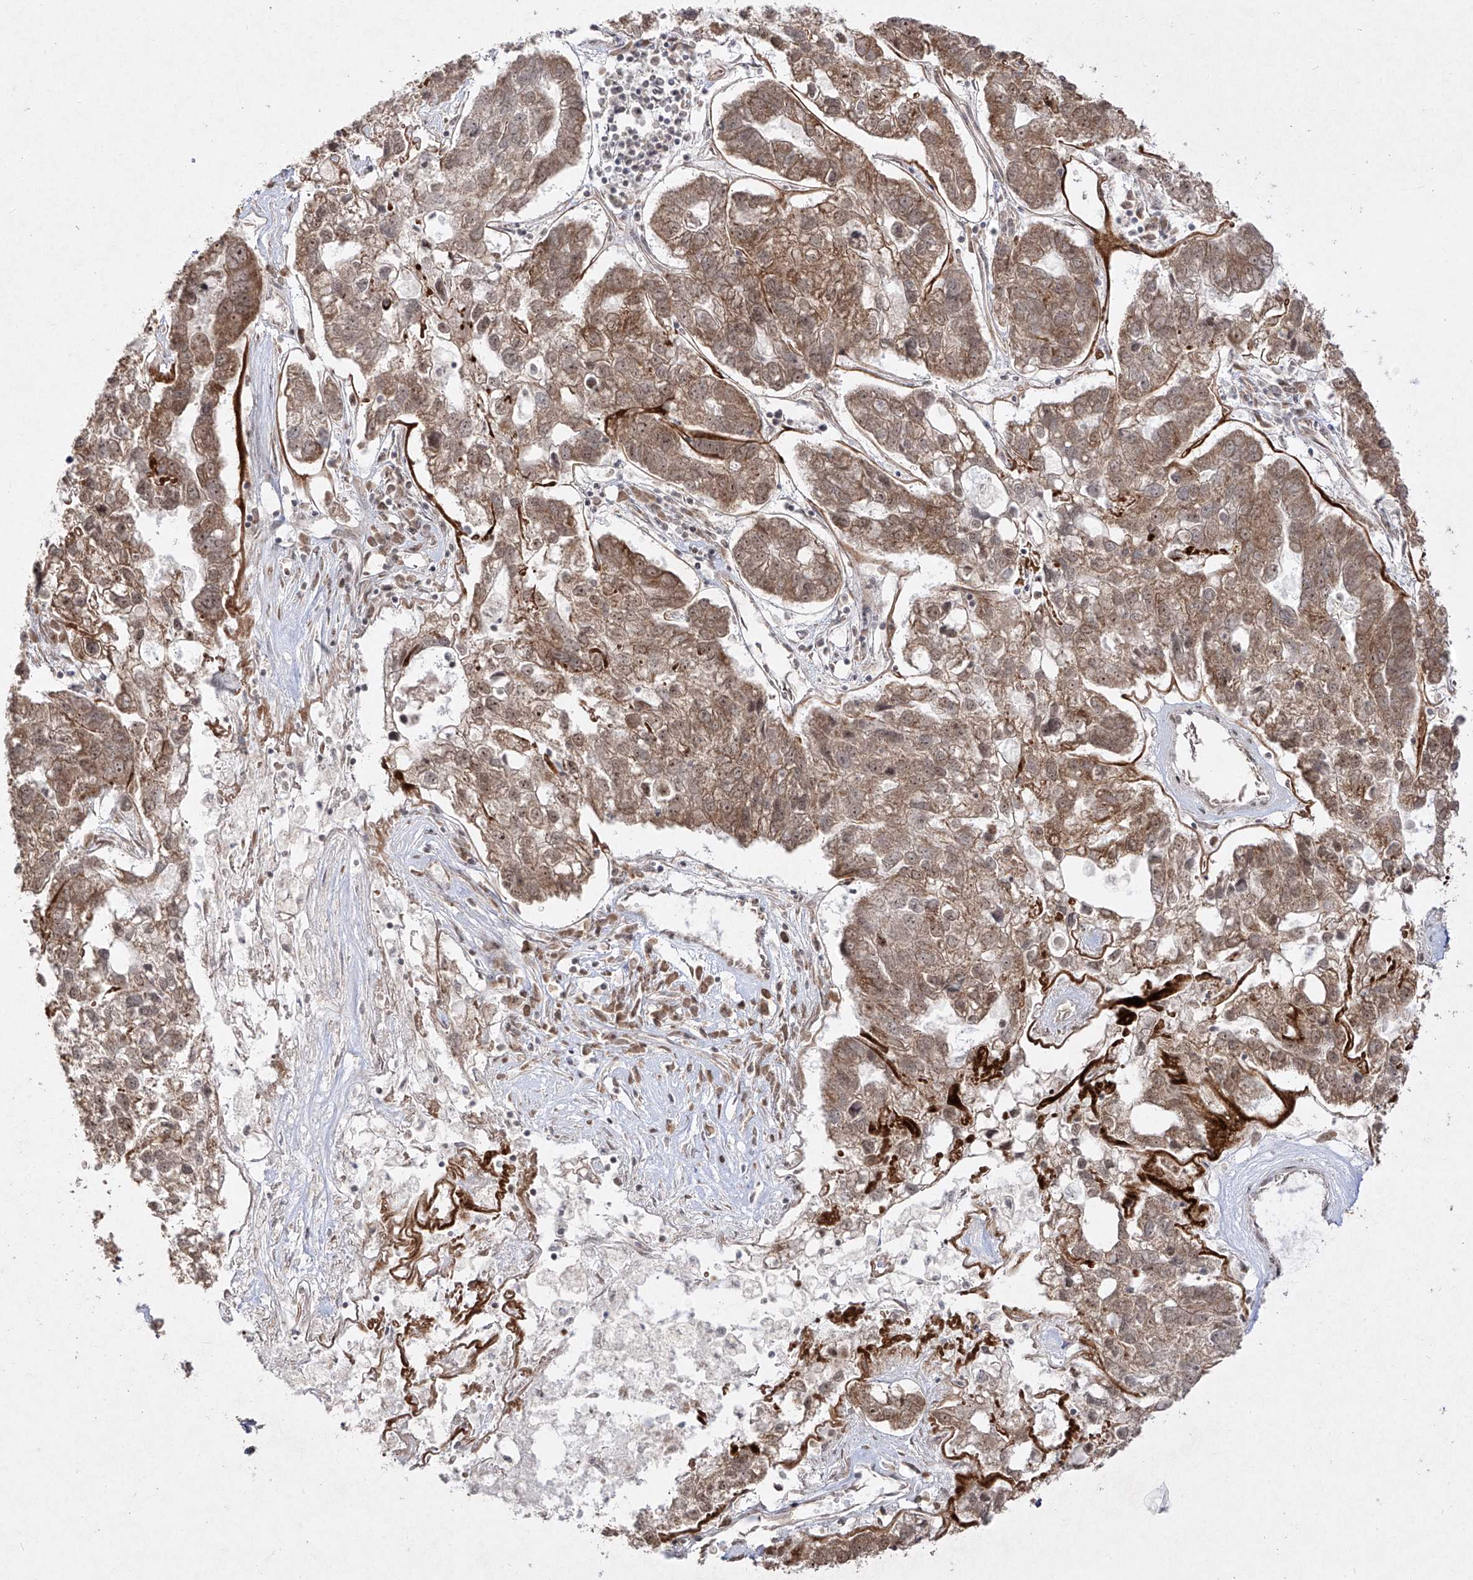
{"staining": {"intensity": "moderate", "quantity": ">75%", "location": "cytoplasmic/membranous,nuclear"}, "tissue": "pancreatic cancer", "cell_type": "Tumor cells", "image_type": "cancer", "snomed": [{"axis": "morphology", "description": "Adenocarcinoma, NOS"}, {"axis": "topography", "description": "Pancreas"}], "caption": "An IHC micrograph of tumor tissue is shown. Protein staining in brown shows moderate cytoplasmic/membranous and nuclear positivity in adenocarcinoma (pancreatic) within tumor cells.", "gene": "SNRNP27", "patient": {"sex": "female", "age": 61}}